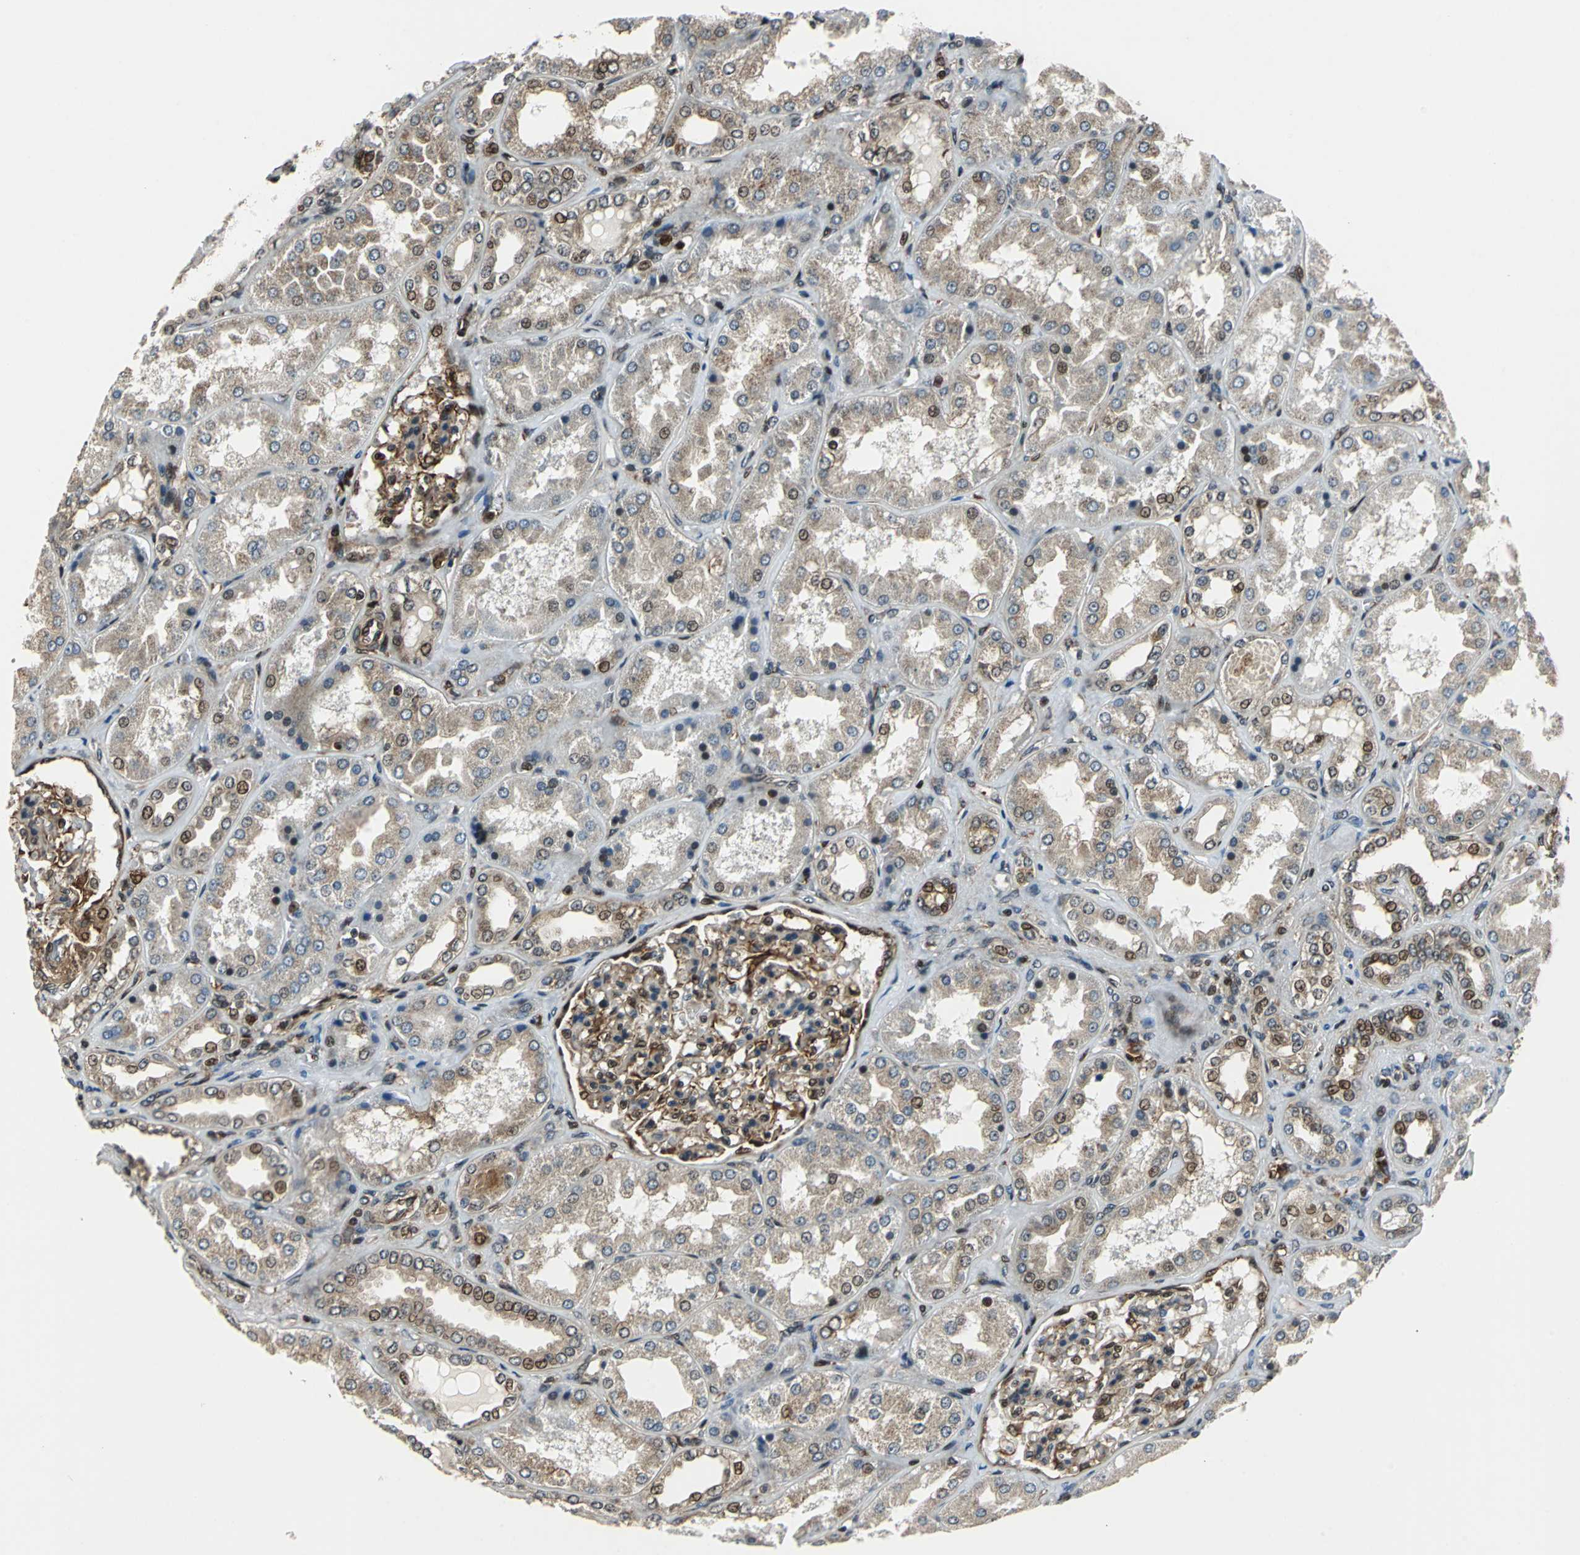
{"staining": {"intensity": "strong", "quantity": "25%-75%", "location": "cytoplasmic/membranous"}, "tissue": "kidney", "cell_type": "Cells in glomeruli", "image_type": "normal", "snomed": [{"axis": "morphology", "description": "Normal tissue, NOS"}, {"axis": "topography", "description": "Kidney"}], "caption": "Kidney stained with DAB (3,3'-diaminobenzidine) IHC displays high levels of strong cytoplasmic/membranous positivity in approximately 25%-75% of cells in glomeruli. (Stains: DAB (3,3'-diaminobenzidine) in brown, nuclei in blue, Microscopy: brightfield microscopy at high magnification).", "gene": "AATF", "patient": {"sex": "female", "age": 56}}